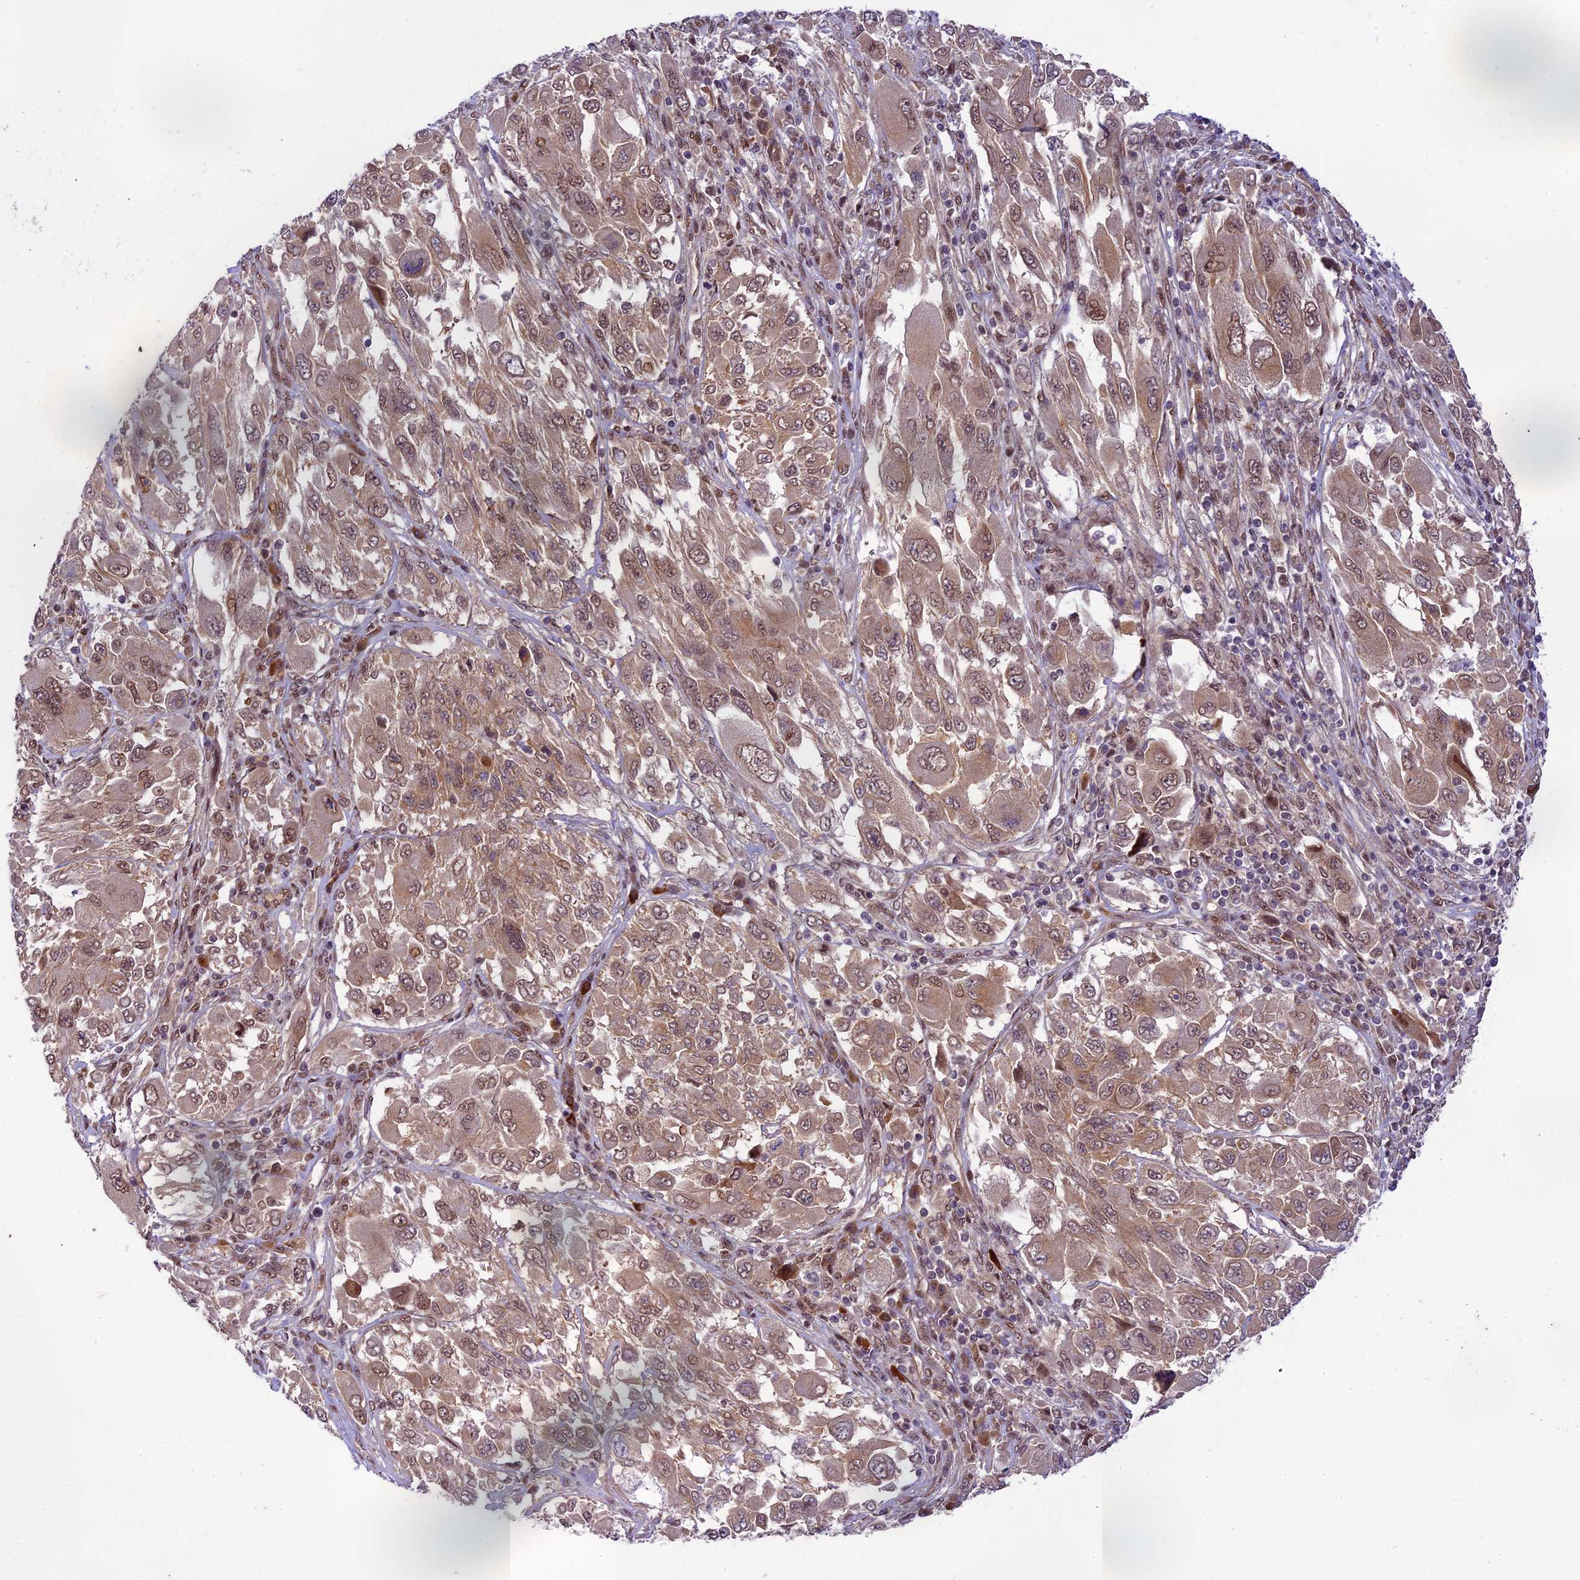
{"staining": {"intensity": "moderate", "quantity": ">75%", "location": "cytoplasmic/membranous,nuclear"}, "tissue": "melanoma", "cell_type": "Tumor cells", "image_type": "cancer", "snomed": [{"axis": "morphology", "description": "Malignant melanoma, NOS"}, {"axis": "topography", "description": "Skin"}], "caption": "Immunohistochemical staining of melanoma shows moderate cytoplasmic/membranous and nuclear protein positivity in about >75% of tumor cells. (Stains: DAB (3,3'-diaminobenzidine) in brown, nuclei in blue, Microscopy: brightfield microscopy at high magnification).", "gene": "NEK8", "patient": {"sex": "female", "age": 91}}